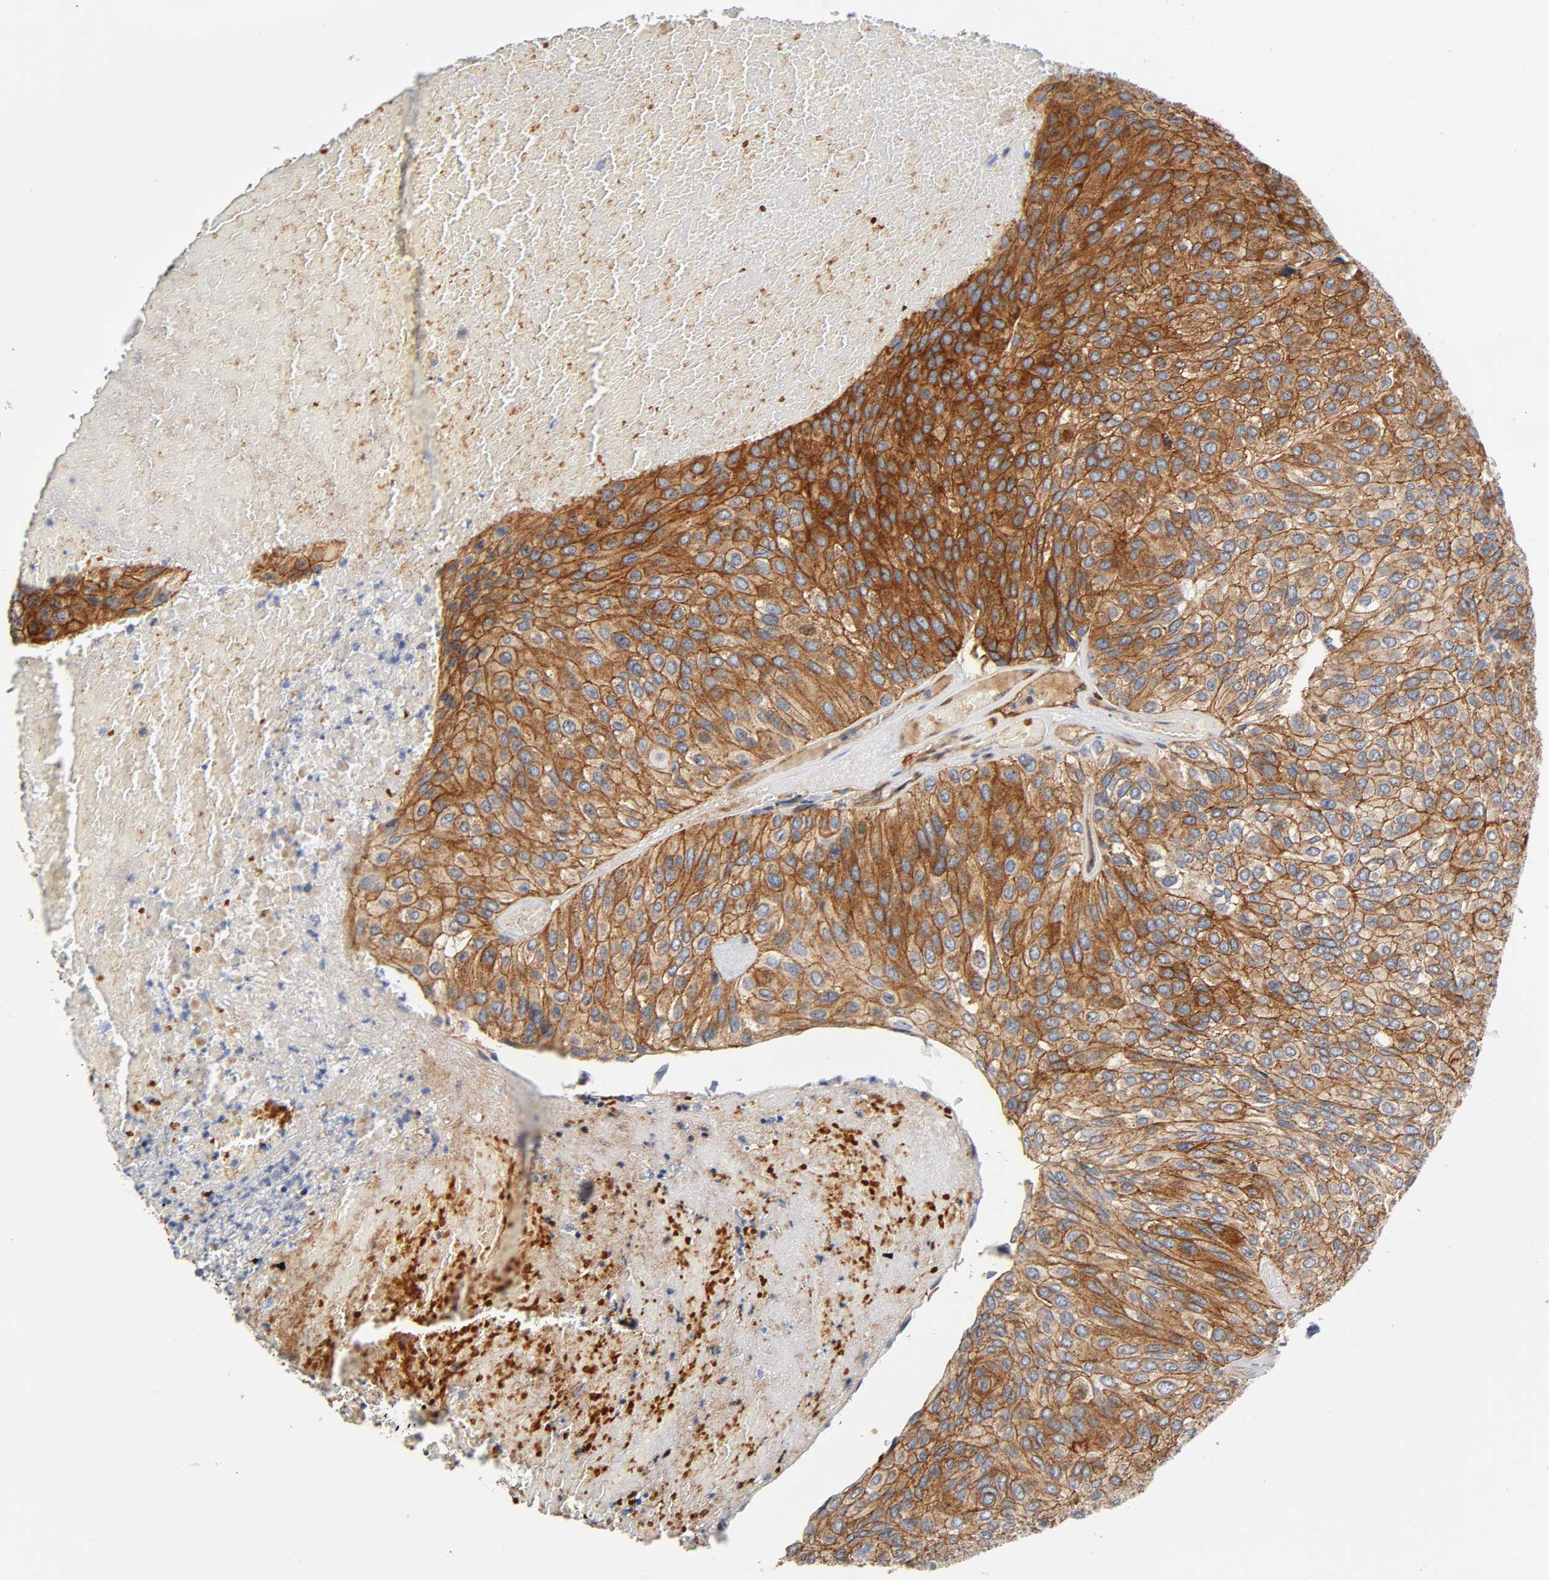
{"staining": {"intensity": "moderate", "quantity": ">75%", "location": "cytoplasmic/membranous"}, "tissue": "urothelial cancer", "cell_type": "Tumor cells", "image_type": "cancer", "snomed": [{"axis": "morphology", "description": "Urothelial carcinoma, High grade"}, {"axis": "topography", "description": "Urinary bladder"}], "caption": "An image showing moderate cytoplasmic/membranous positivity in about >75% of tumor cells in high-grade urothelial carcinoma, as visualized by brown immunohistochemical staining.", "gene": "CD2AP", "patient": {"sex": "male", "age": 66}}